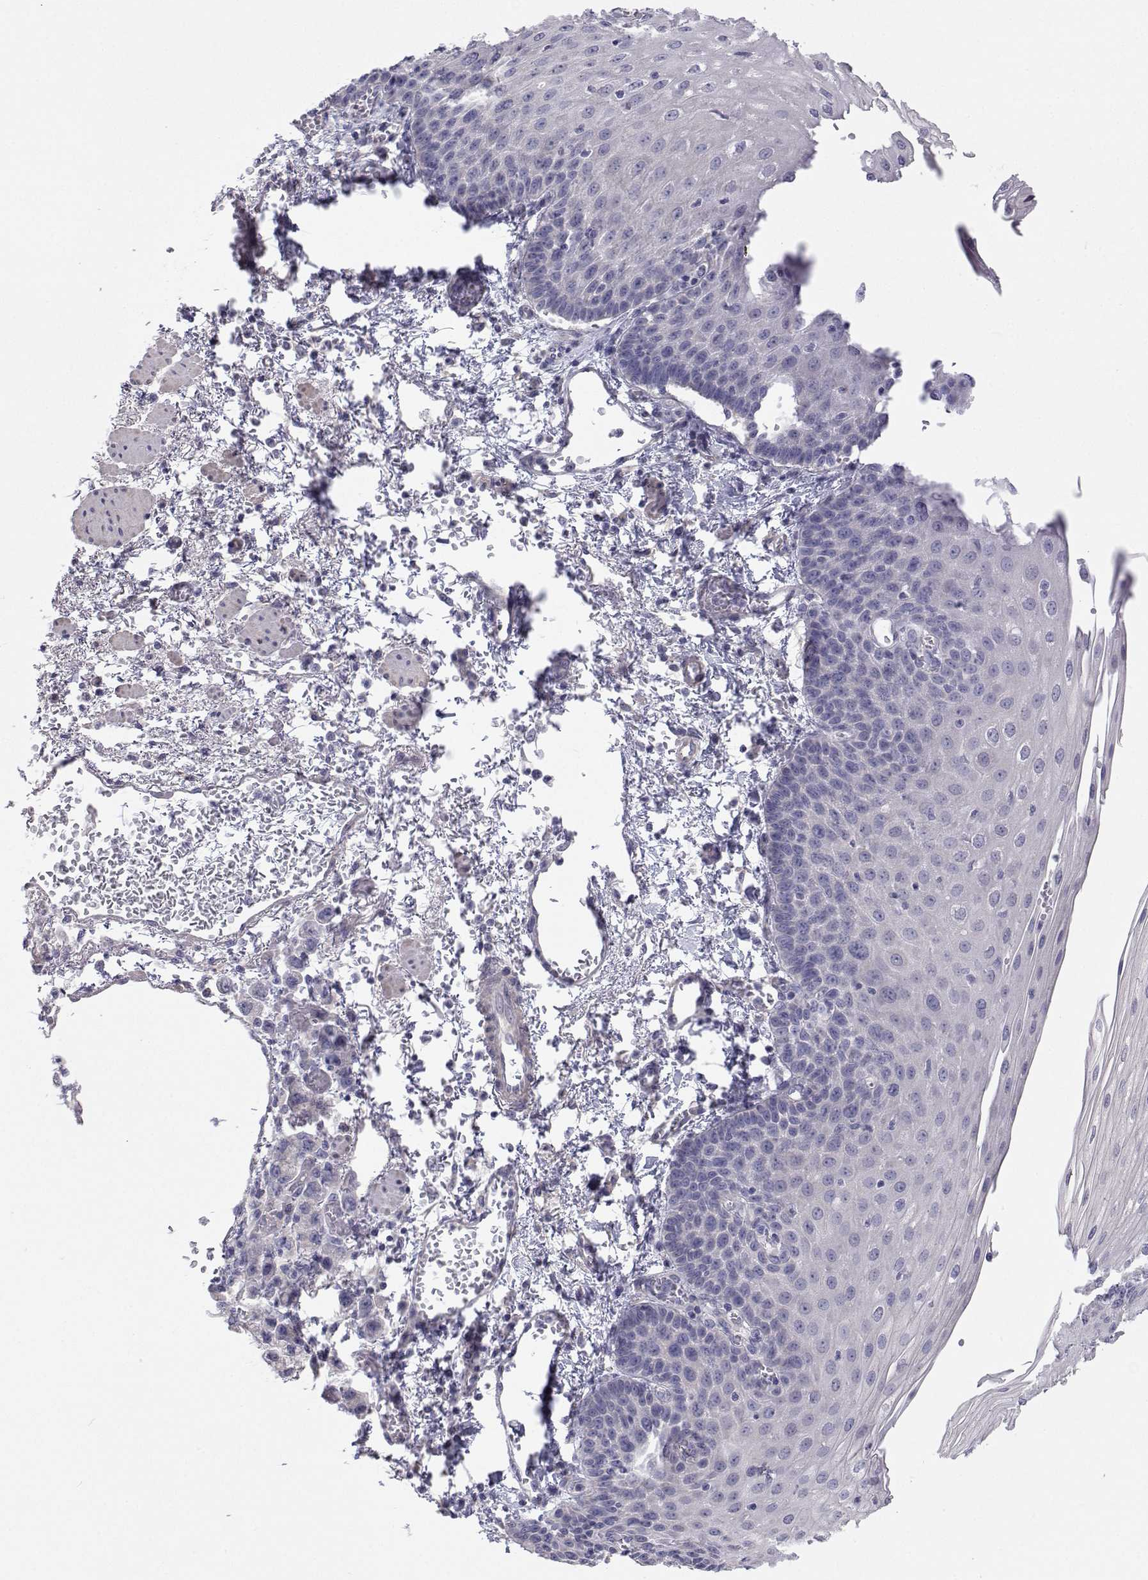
{"staining": {"intensity": "negative", "quantity": "none", "location": "none"}, "tissue": "esophagus", "cell_type": "Squamous epithelial cells", "image_type": "normal", "snomed": [{"axis": "morphology", "description": "Normal tissue, NOS"}, {"axis": "morphology", "description": "Adenocarcinoma, NOS"}, {"axis": "topography", "description": "Esophagus"}], "caption": "Protein analysis of unremarkable esophagus displays no significant positivity in squamous epithelial cells.", "gene": "ANKRD65", "patient": {"sex": "male", "age": 81}}